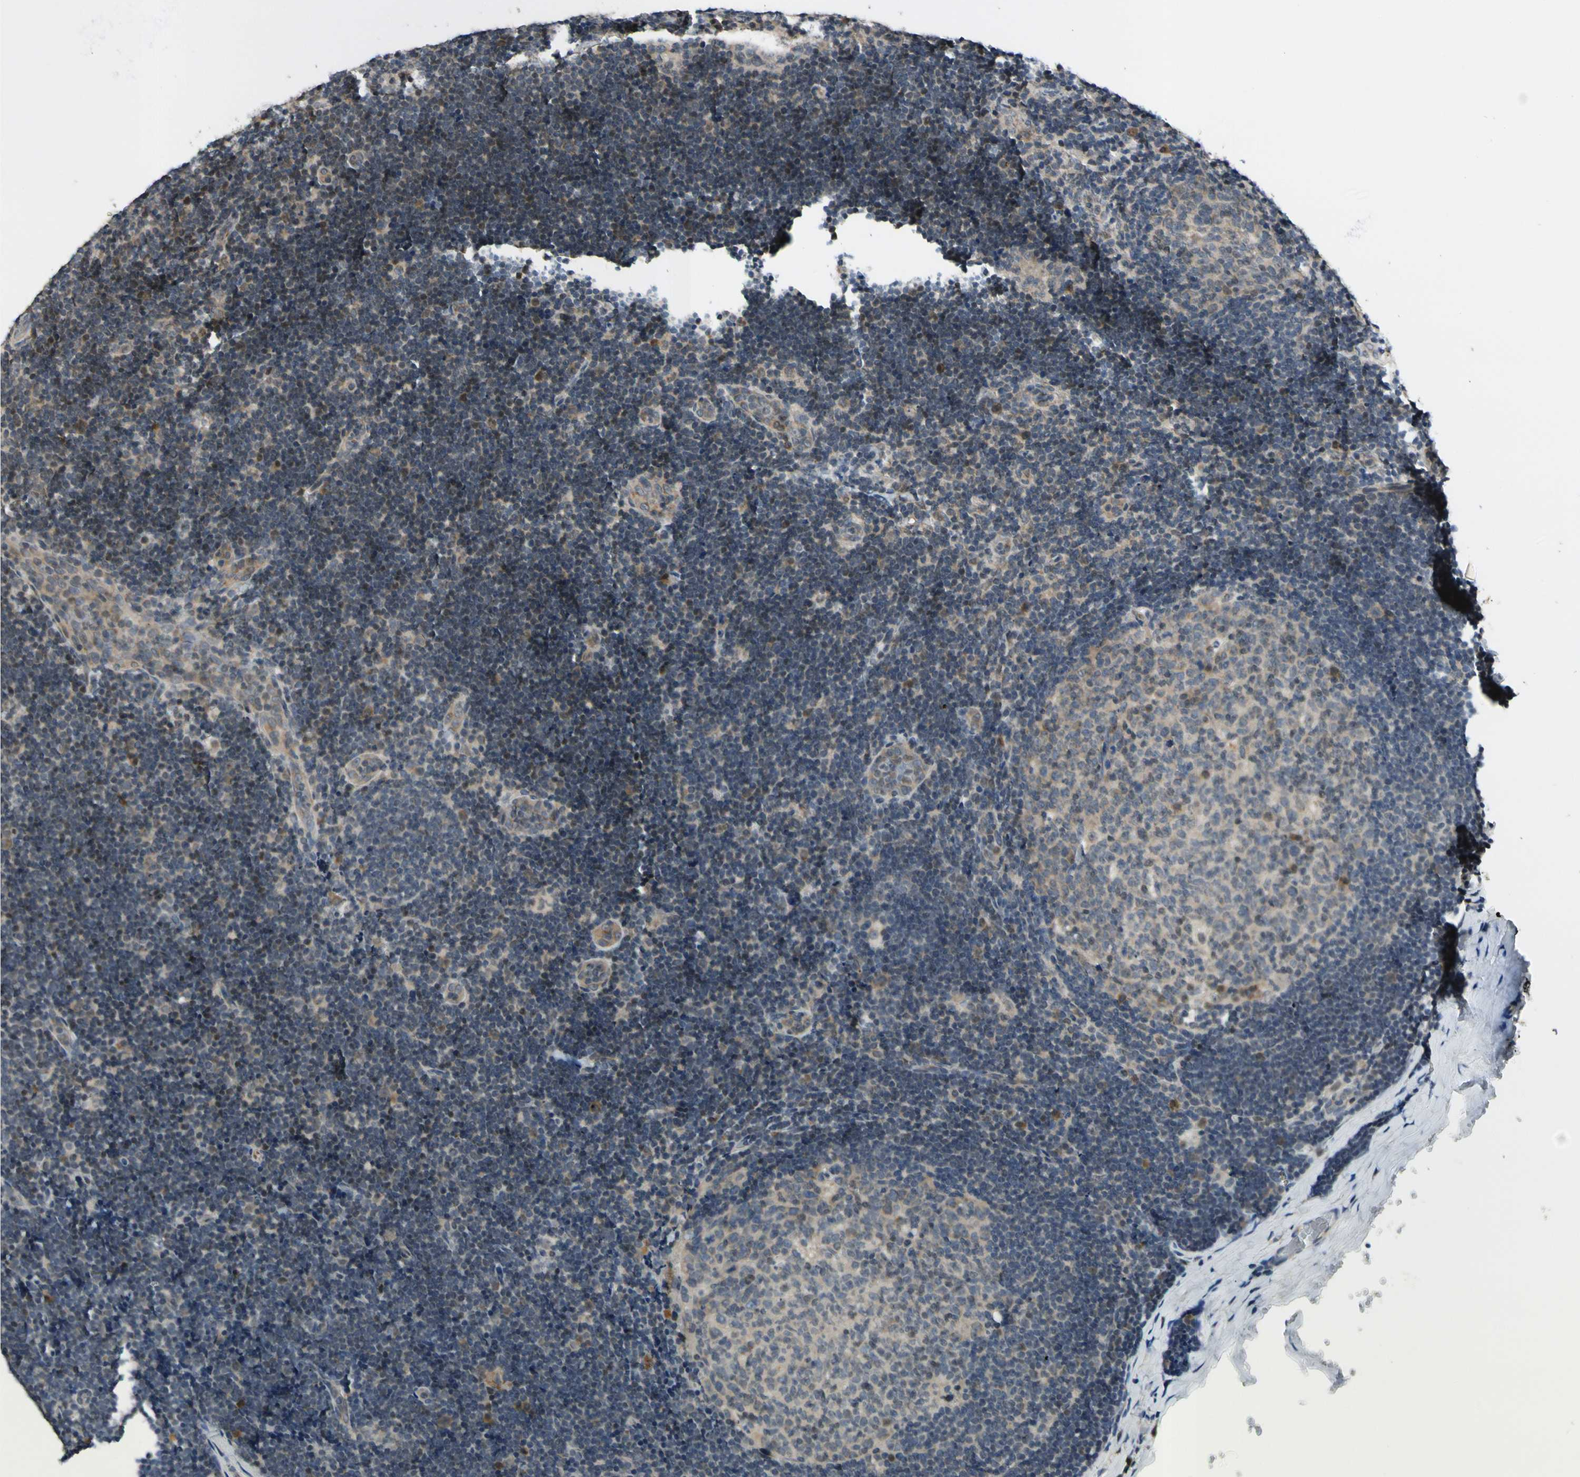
{"staining": {"intensity": "weak", "quantity": "25%-75%", "location": "cytoplasmic/membranous"}, "tissue": "lymph node", "cell_type": "Germinal center cells", "image_type": "normal", "snomed": [{"axis": "morphology", "description": "Normal tissue, NOS"}, {"axis": "topography", "description": "Lymph node"}], "caption": "Brown immunohistochemical staining in normal human lymph node exhibits weak cytoplasmic/membranous staining in approximately 25%-75% of germinal center cells.", "gene": "RPS6KB2", "patient": {"sex": "female", "age": 14}}